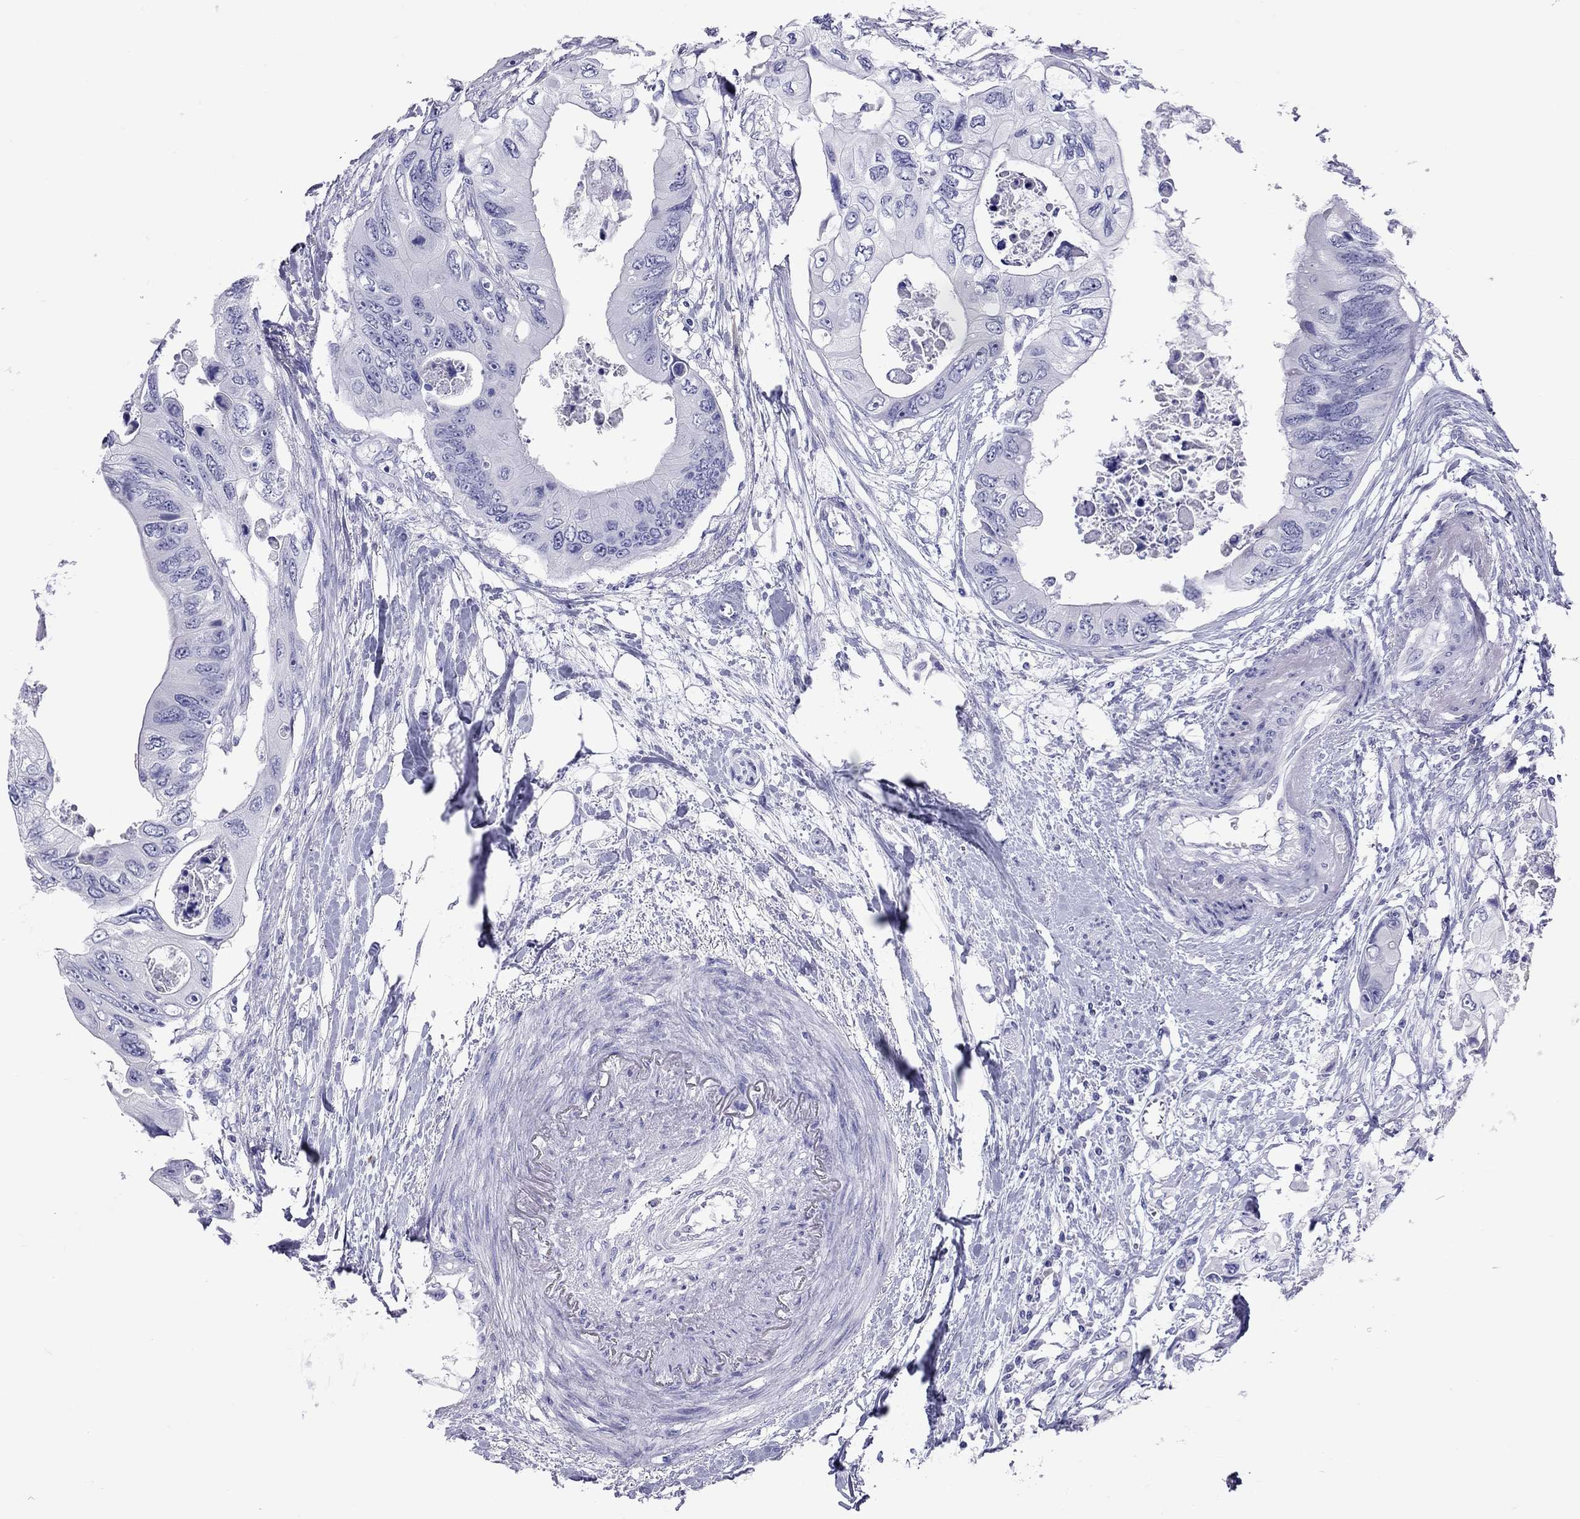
{"staining": {"intensity": "negative", "quantity": "none", "location": "none"}, "tissue": "colorectal cancer", "cell_type": "Tumor cells", "image_type": "cancer", "snomed": [{"axis": "morphology", "description": "Adenocarcinoma, NOS"}, {"axis": "topography", "description": "Rectum"}], "caption": "Tumor cells are negative for protein expression in human adenocarcinoma (colorectal).", "gene": "STAG3", "patient": {"sex": "male", "age": 63}}